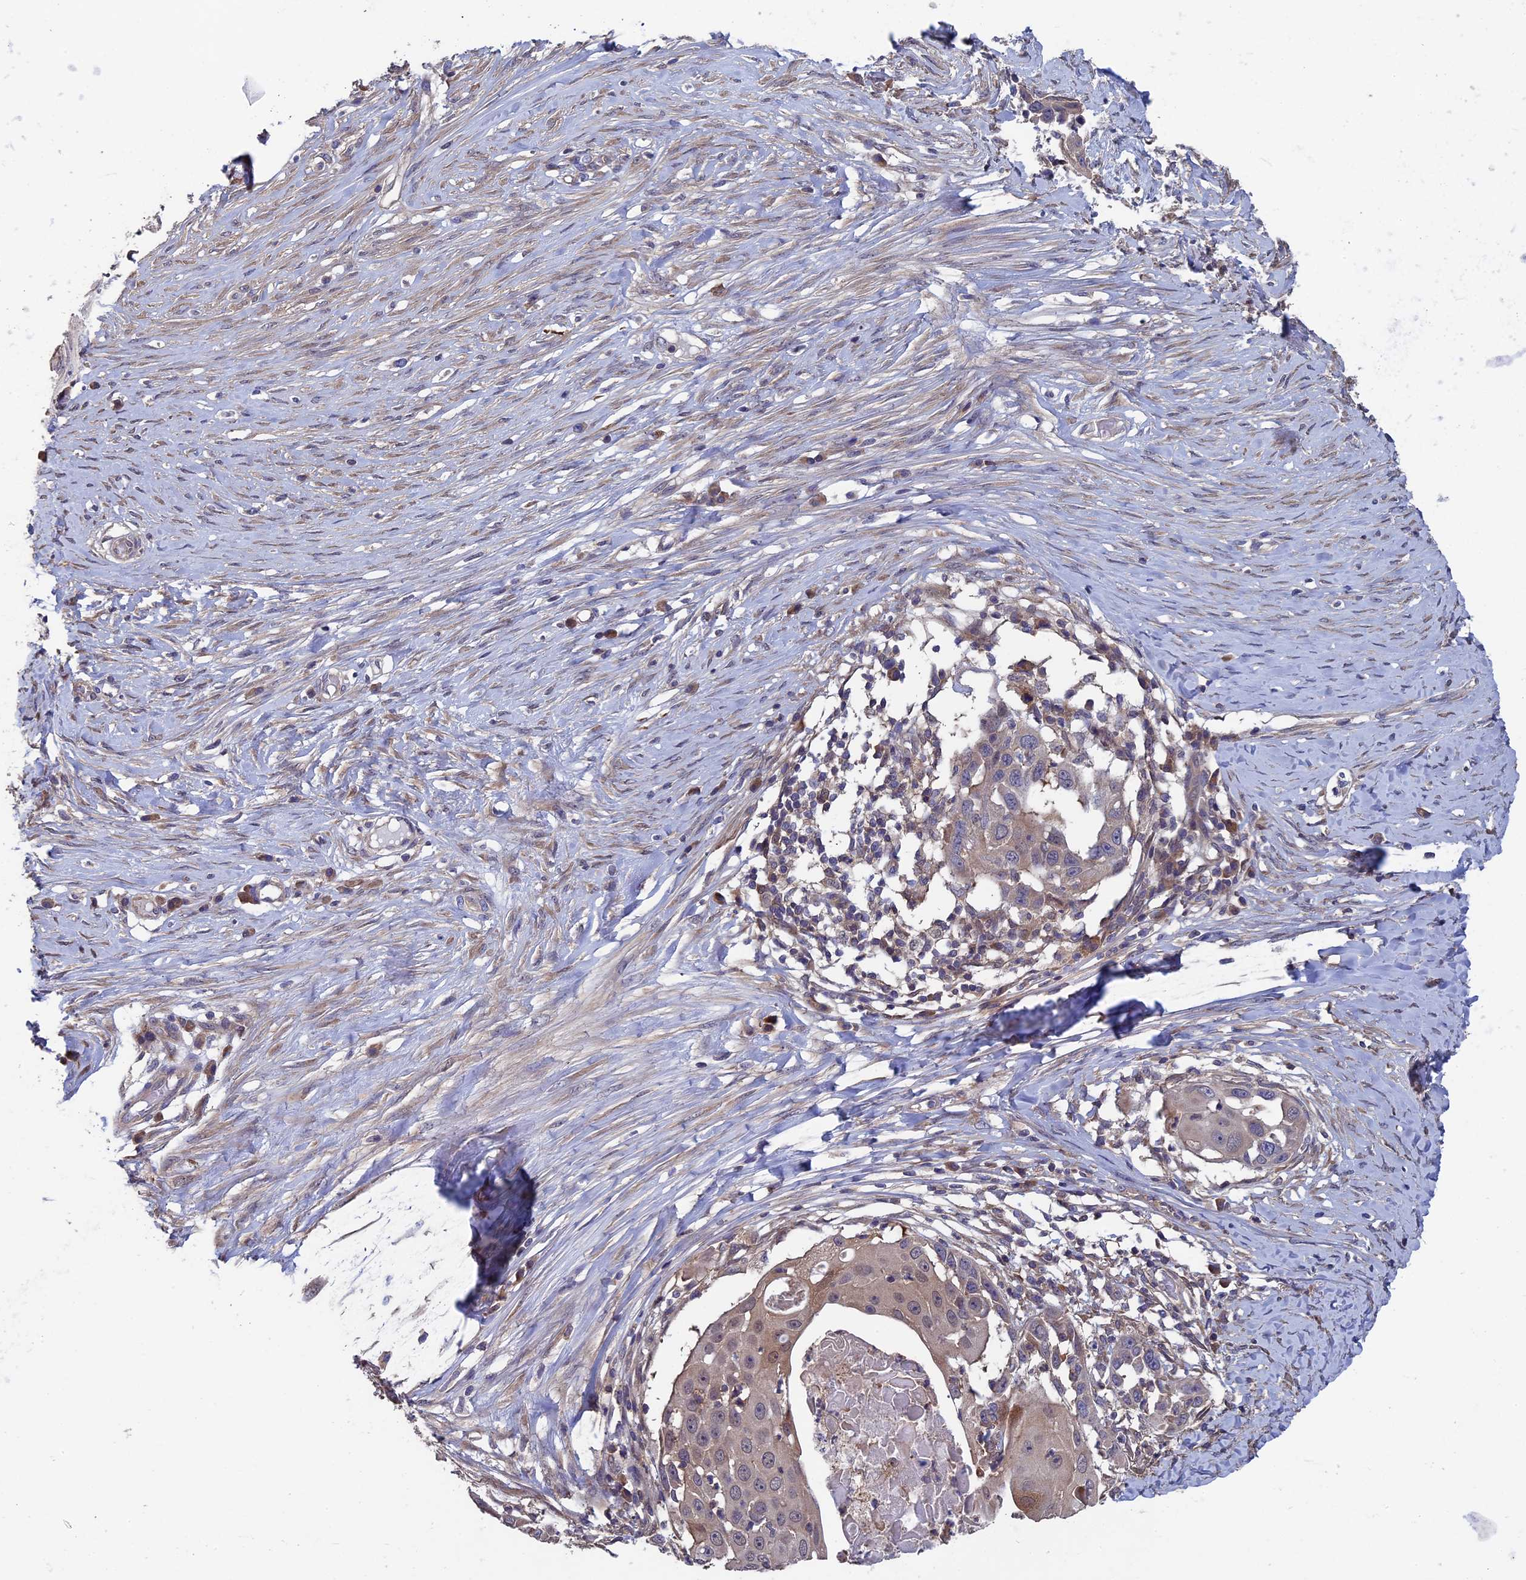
{"staining": {"intensity": "moderate", "quantity": "<25%", "location": "cytoplasmic/membranous,nuclear"}, "tissue": "skin cancer", "cell_type": "Tumor cells", "image_type": "cancer", "snomed": [{"axis": "morphology", "description": "Squamous cell carcinoma, NOS"}, {"axis": "topography", "description": "Skin"}], "caption": "Immunohistochemical staining of skin squamous cell carcinoma exhibits low levels of moderate cytoplasmic/membranous and nuclear positivity in approximately <25% of tumor cells.", "gene": "LCMT1", "patient": {"sex": "female", "age": 44}}